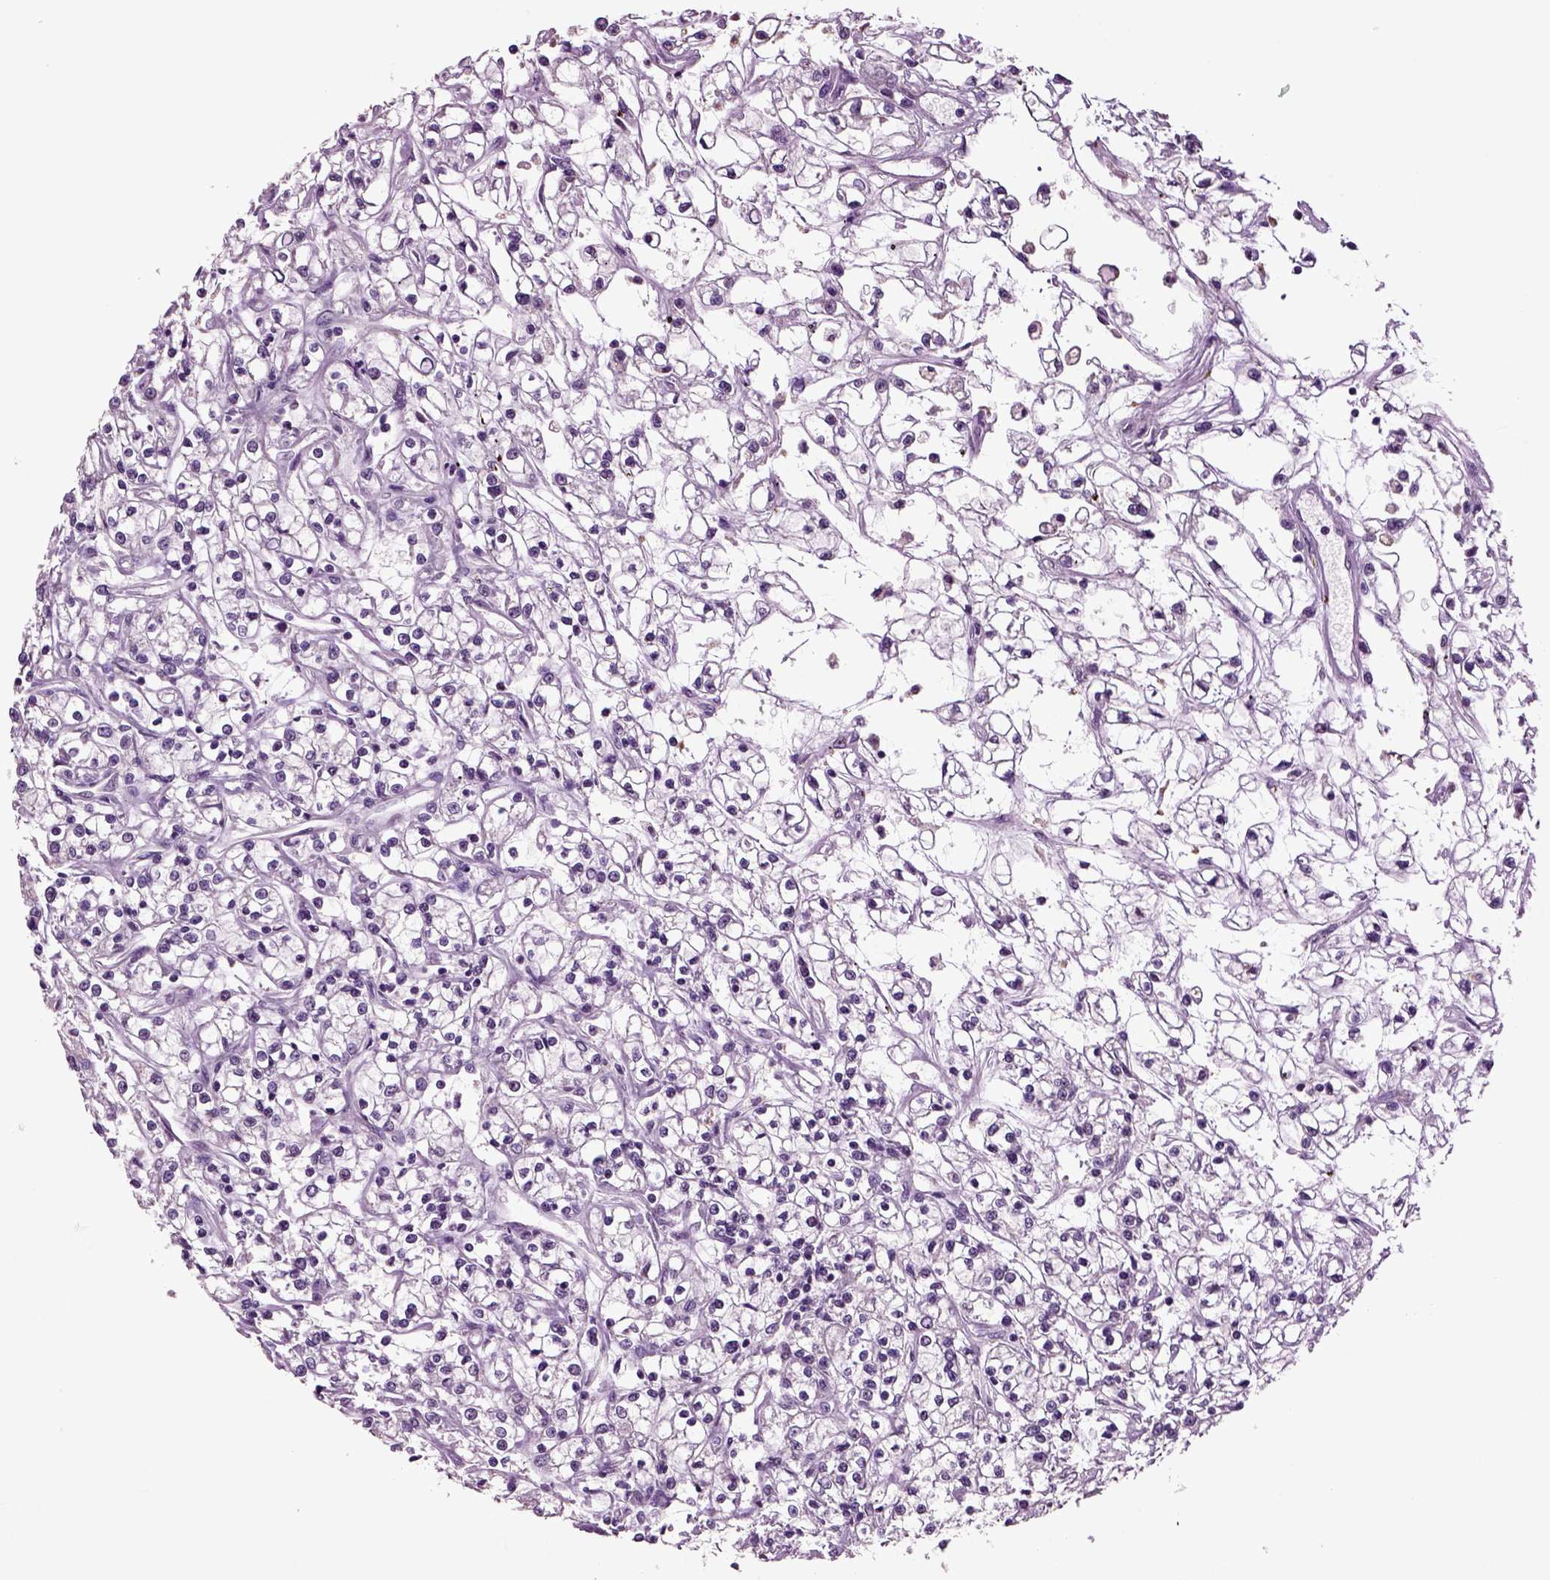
{"staining": {"intensity": "negative", "quantity": "none", "location": "none"}, "tissue": "renal cancer", "cell_type": "Tumor cells", "image_type": "cancer", "snomed": [{"axis": "morphology", "description": "Adenocarcinoma, NOS"}, {"axis": "topography", "description": "Kidney"}], "caption": "Tumor cells are negative for brown protein staining in renal cancer.", "gene": "CRHR1", "patient": {"sex": "female", "age": 59}}